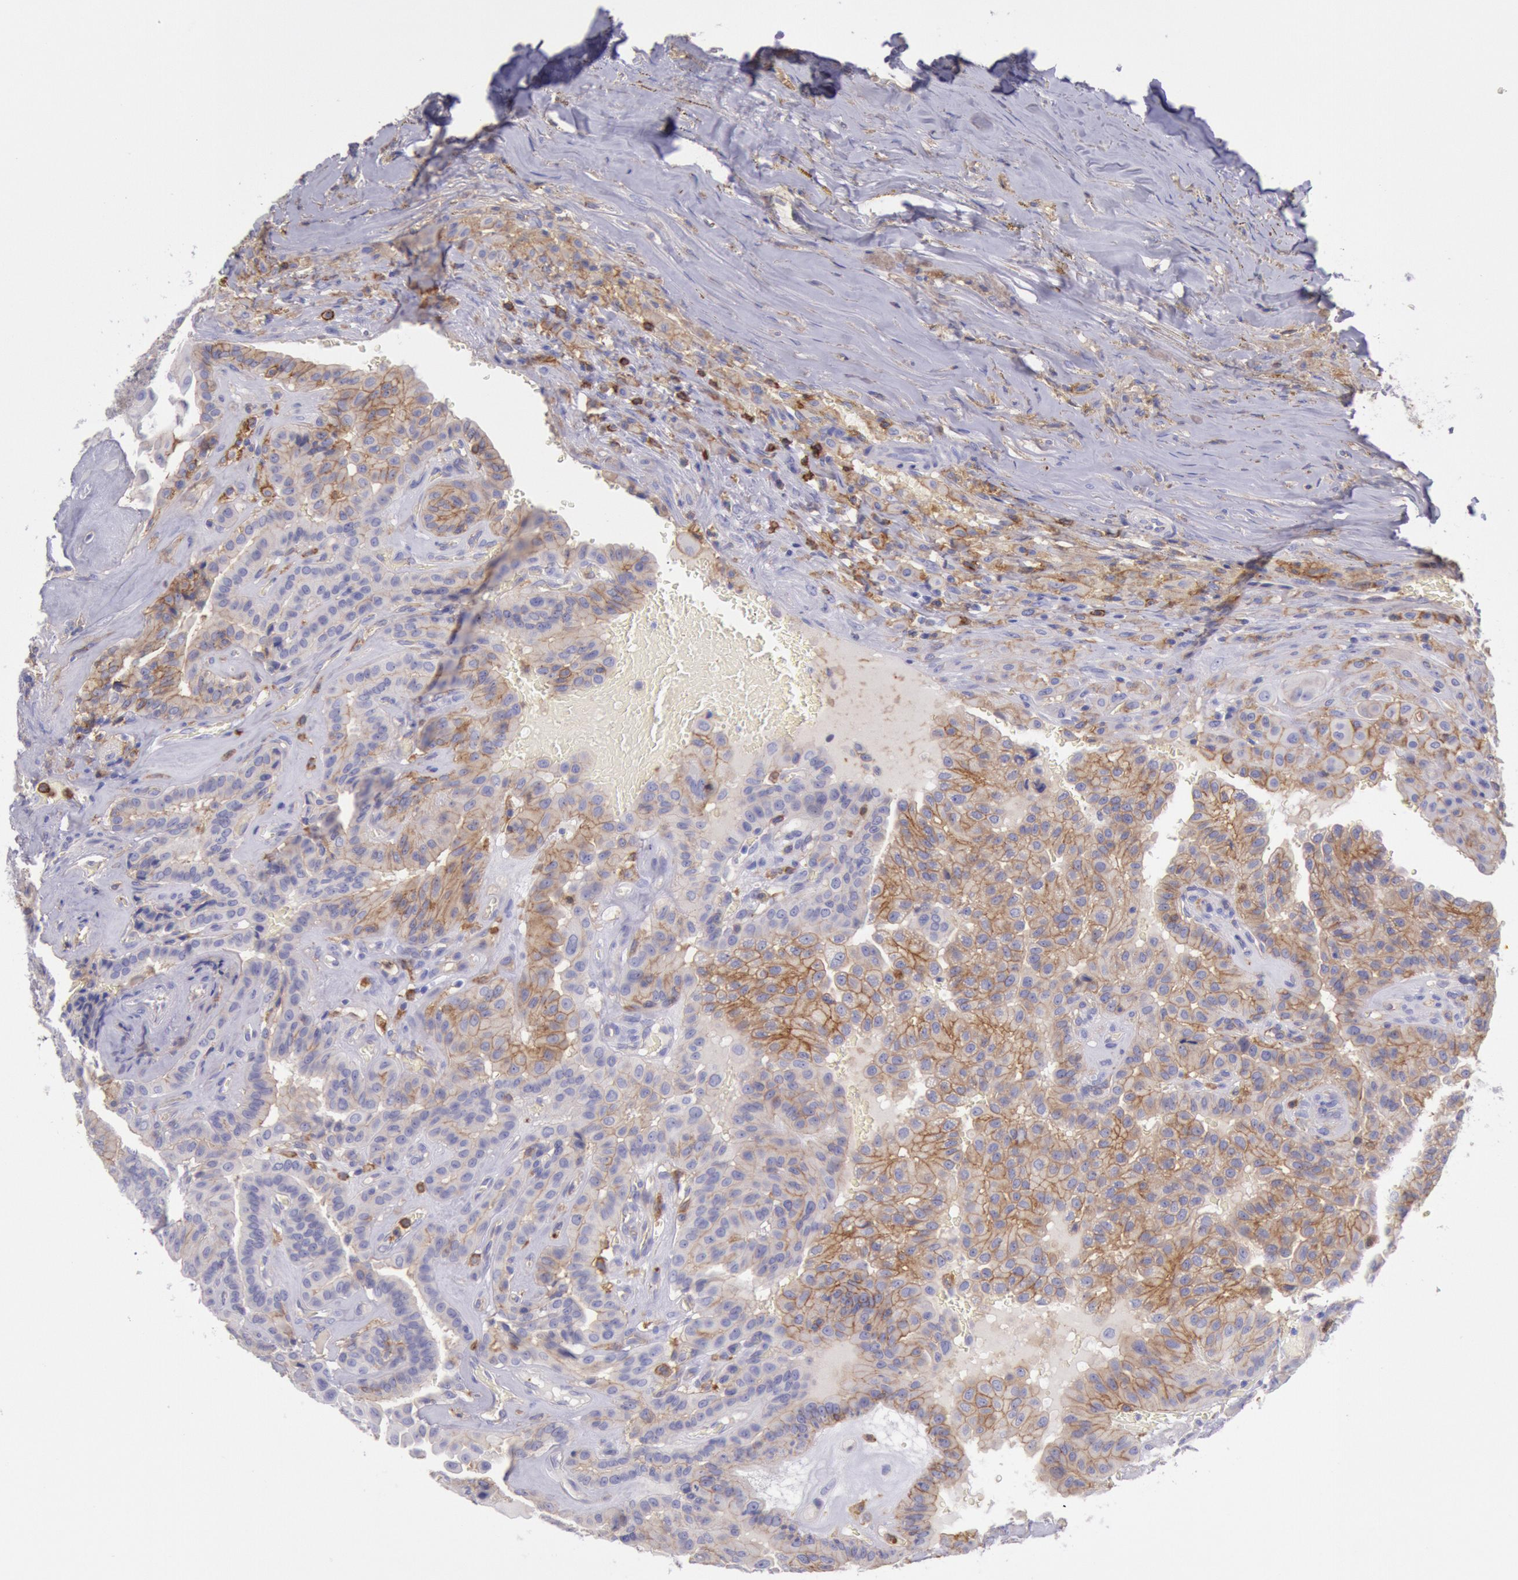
{"staining": {"intensity": "weak", "quantity": "25%-75%", "location": "cytoplasmic/membranous"}, "tissue": "thyroid cancer", "cell_type": "Tumor cells", "image_type": "cancer", "snomed": [{"axis": "morphology", "description": "Papillary adenocarcinoma, NOS"}, {"axis": "topography", "description": "Thyroid gland"}], "caption": "The micrograph displays a brown stain indicating the presence of a protein in the cytoplasmic/membranous of tumor cells in thyroid cancer (papillary adenocarcinoma).", "gene": "LYN", "patient": {"sex": "male", "age": 87}}